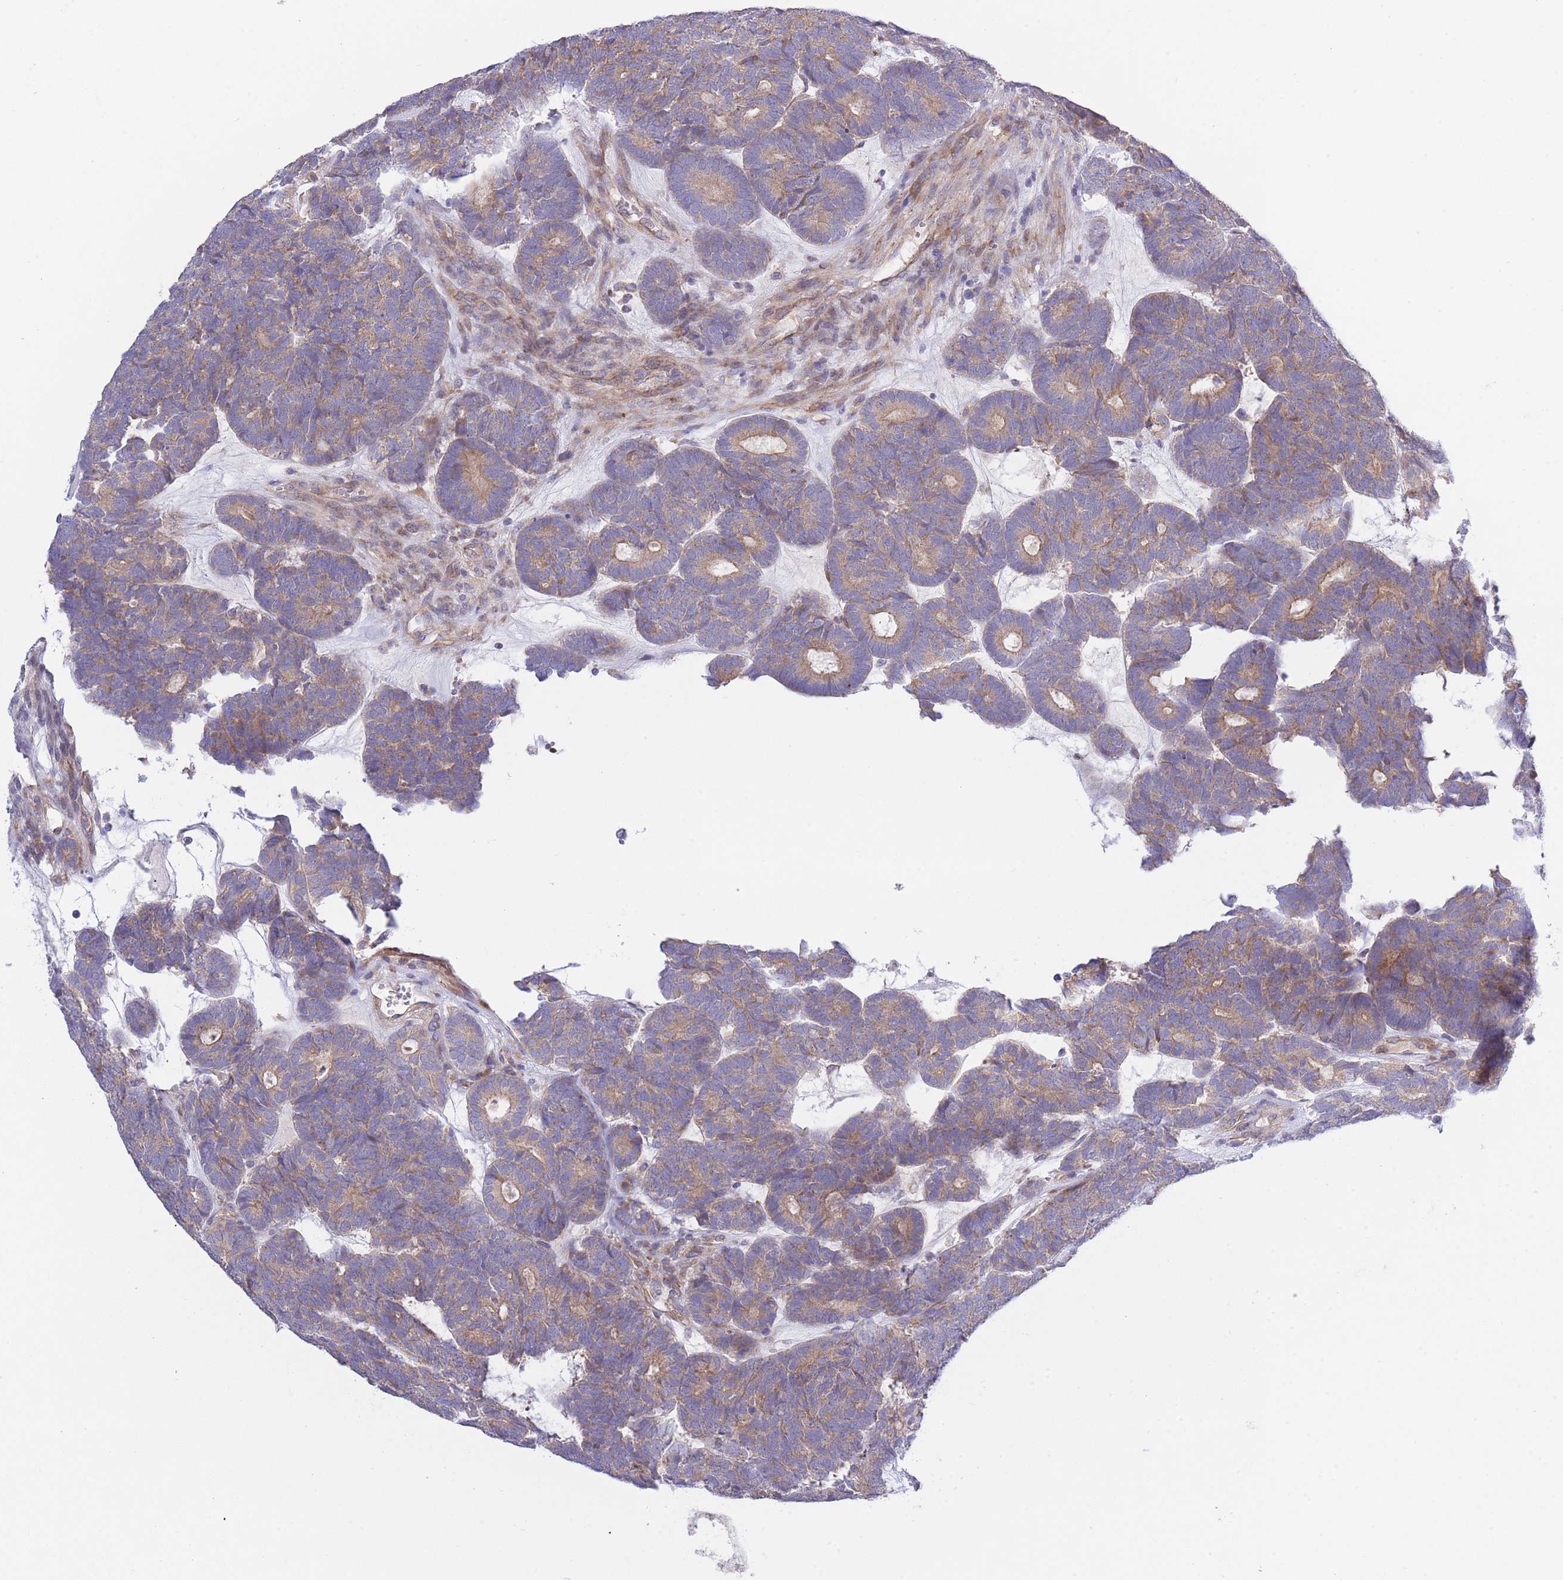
{"staining": {"intensity": "moderate", "quantity": ">75%", "location": "cytoplasmic/membranous"}, "tissue": "head and neck cancer", "cell_type": "Tumor cells", "image_type": "cancer", "snomed": [{"axis": "morphology", "description": "Adenocarcinoma, NOS"}, {"axis": "topography", "description": "Head-Neck"}], "caption": "Immunohistochemical staining of head and neck adenocarcinoma shows medium levels of moderate cytoplasmic/membranous protein positivity in about >75% of tumor cells.", "gene": "CHAC1", "patient": {"sex": "female", "age": 81}}